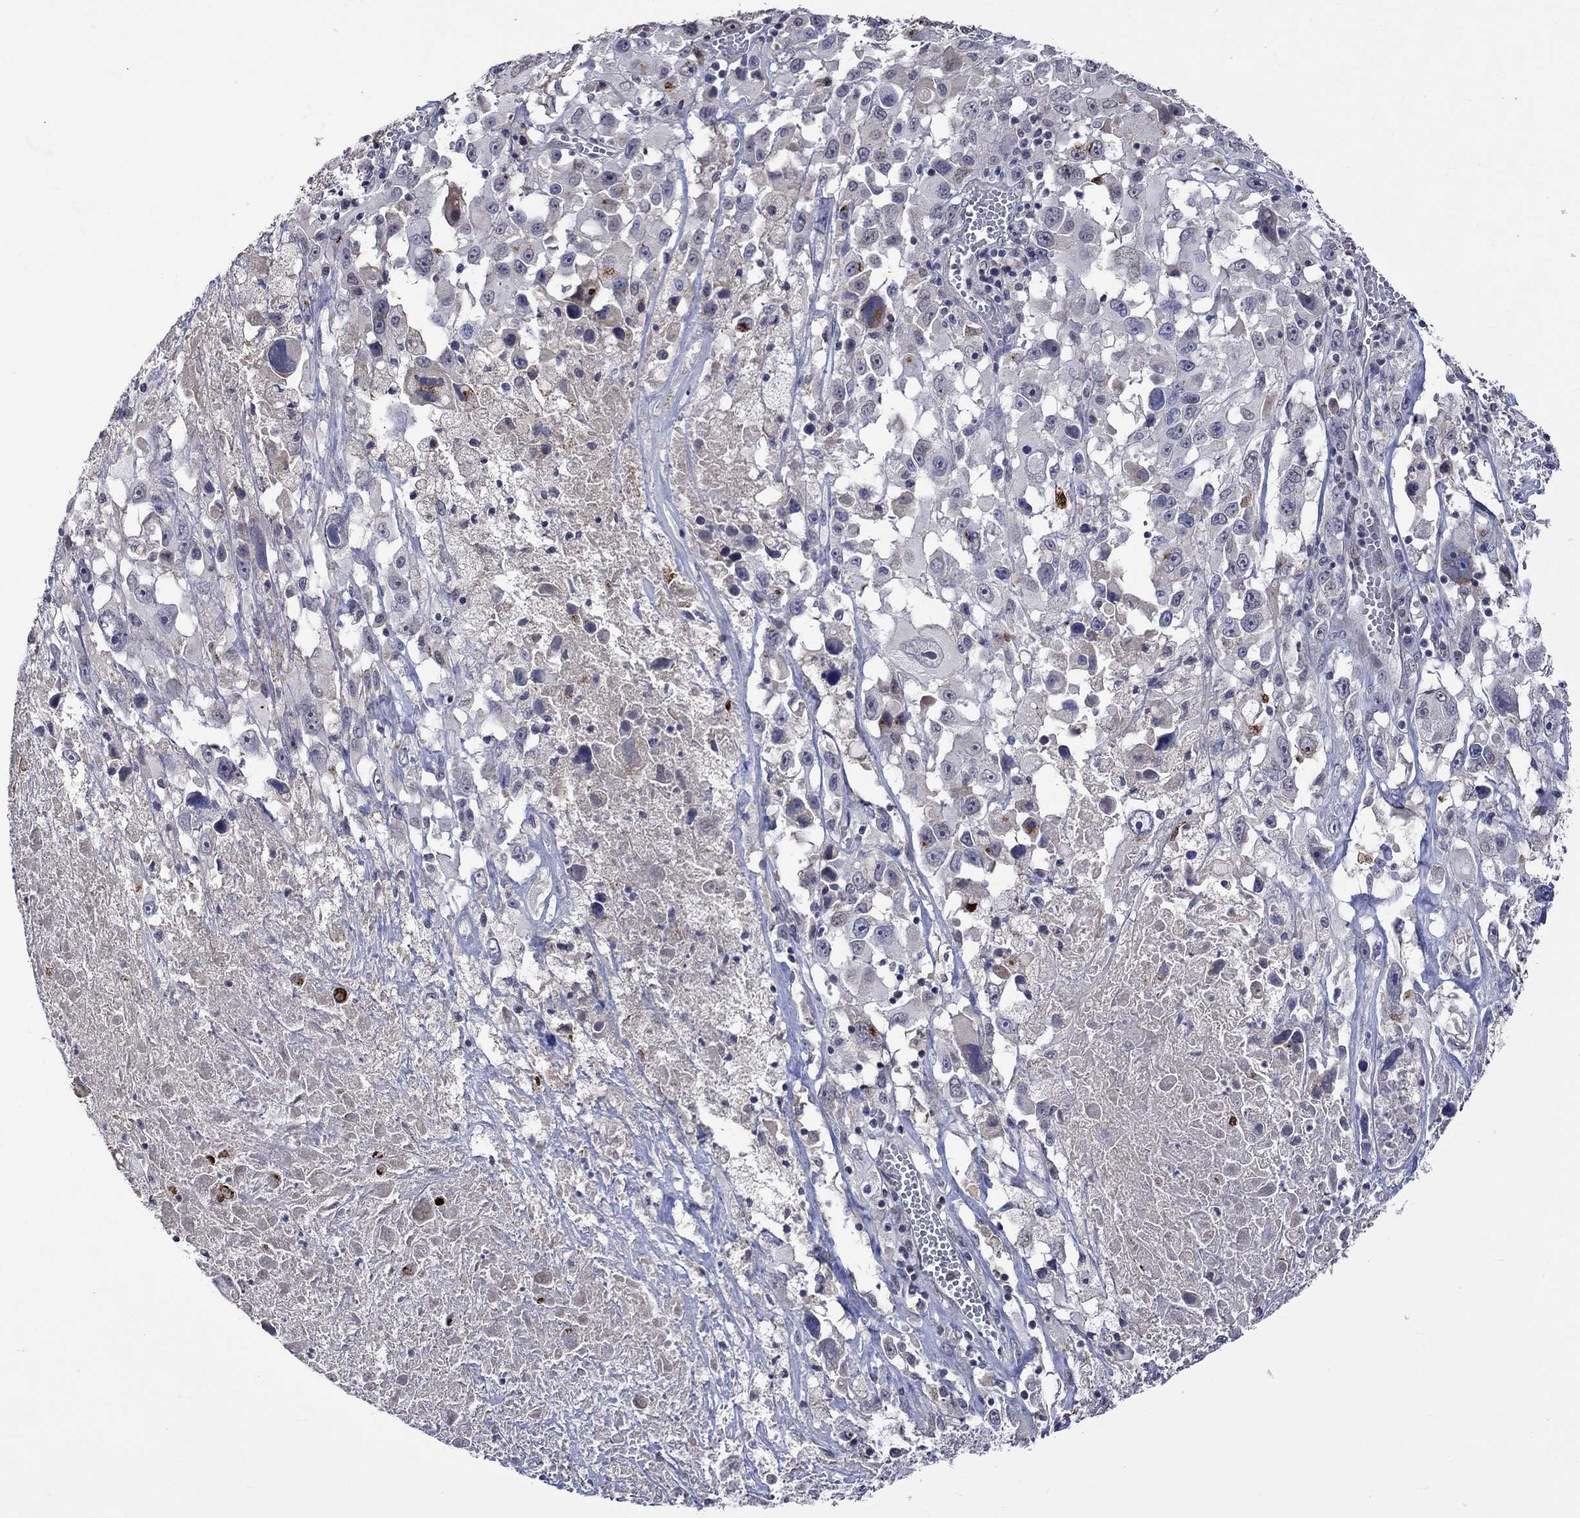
{"staining": {"intensity": "negative", "quantity": "none", "location": "none"}, "tissue": "melanoma", "cell_type": "Tumor cells", "image_type": "cancer", "snomed": [{"axis": "morphology", "description": "Malignant melanoma, Metastatic site"}, {"axis": "topography", "description": "Lymph node"}], "caption": "Immunohistochemistry histopathology image of human malignant melanoma (metastatic site) stained for a protein (brown), which shows no staining in tumor cells.", "gene": "DDX3Y", "patient": {"sex": "male", "age": 50}}